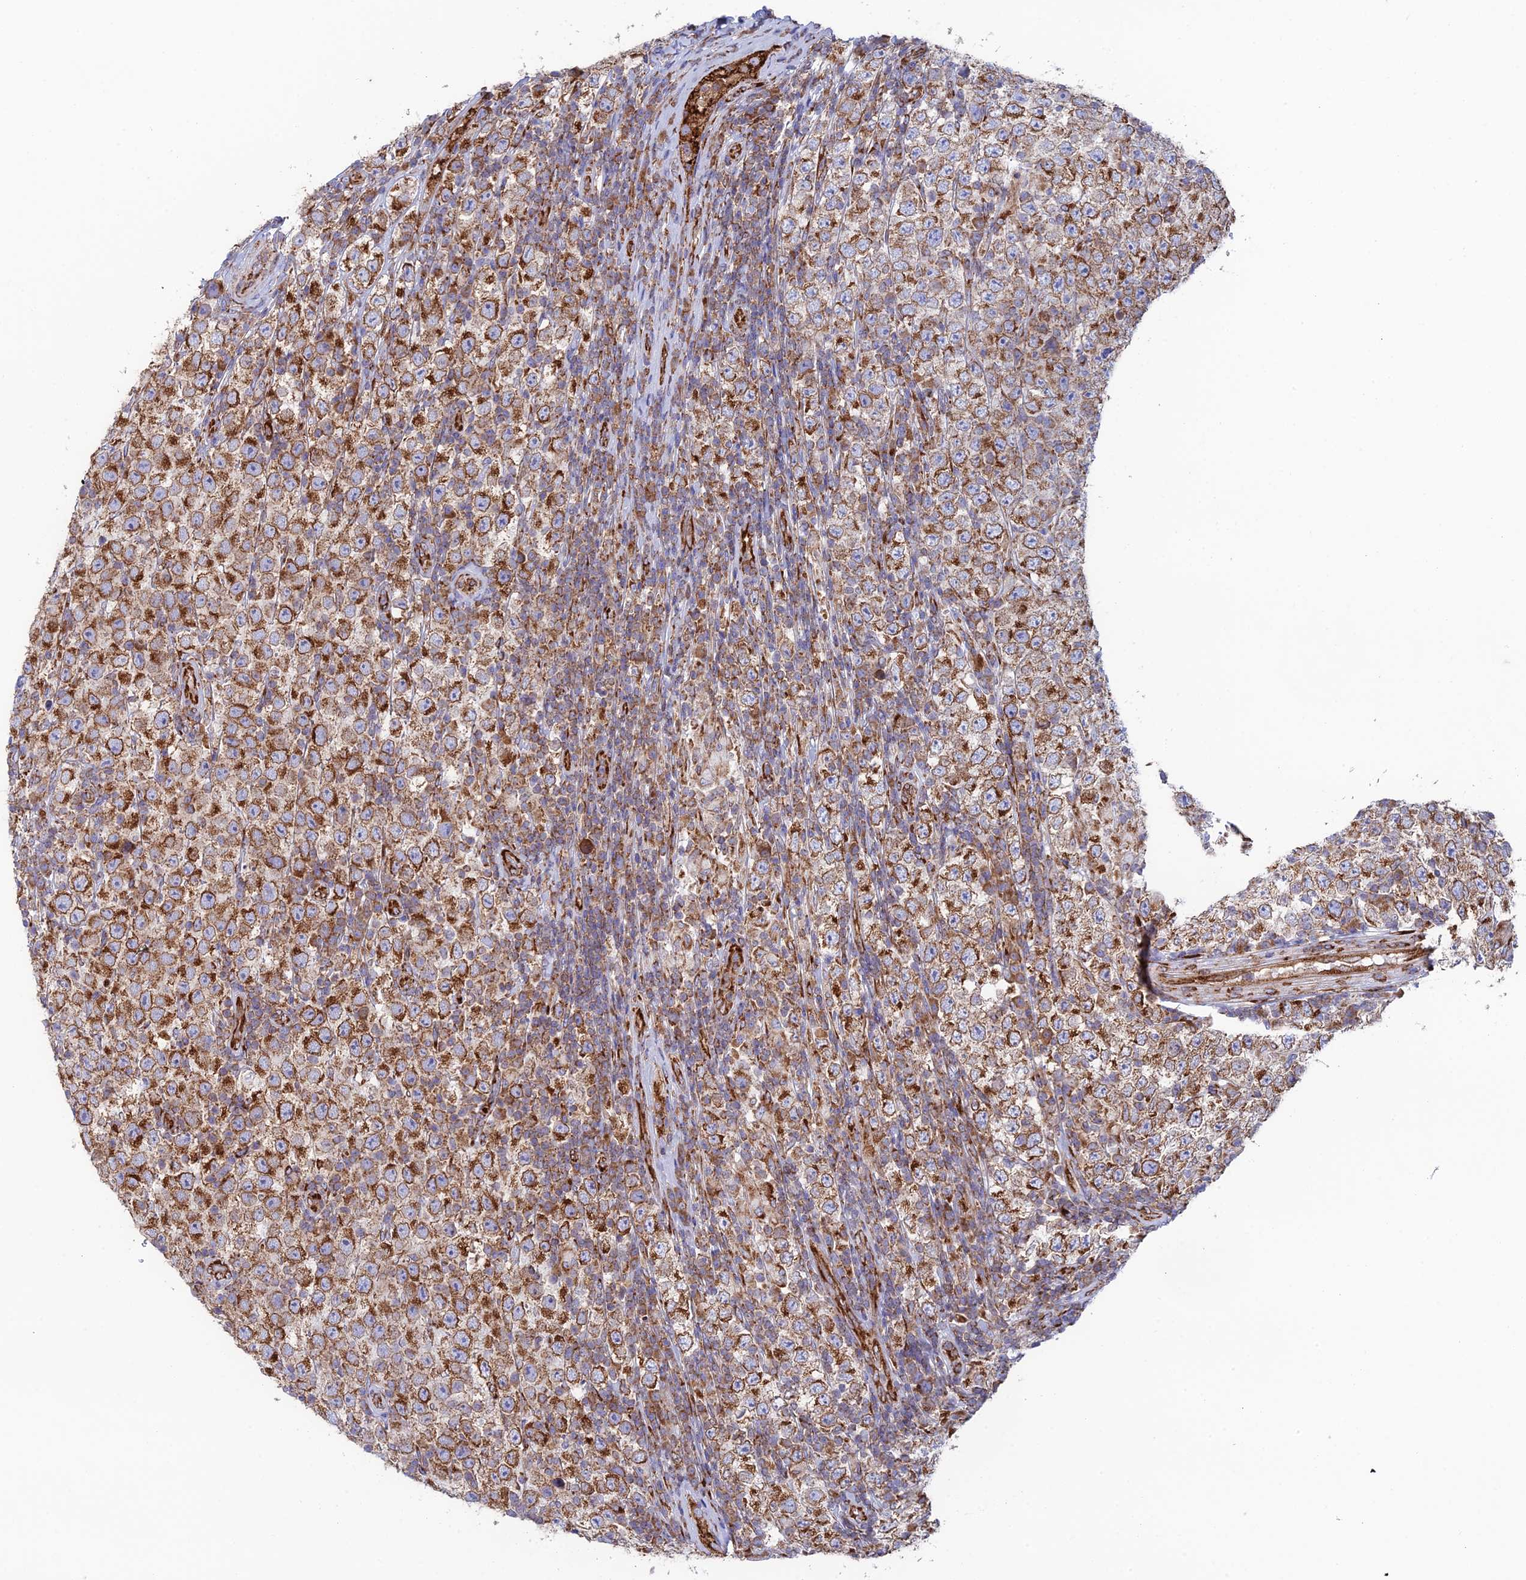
{"staining": {"intensity": "strong", "quantity": "25%-75%", "location": "cytoplasmic/membranous"}, "tissue": "testis cancer", "cell_type": "Tumor cells", "image_type": "cancer", "snomed": [{"axis": "morphology", "description": "Normal tissue, NOS"}, {"axis": "morphology", "description": "Urothelial carcinoma, High grade"}, {"axis": "morphology", "description": "Seminoma, NOS"}, {"axis": "morphology", "description": "Carcinoma, Embryonal, NOS"}, {"axis": "topography", "description": "Urinary bladder"}, {"axis": "topography", "description": "Testis"}], "caption": "There is high levels of strong cytoplasmic/membranous expression in tumor cells of testis cancer (urothelial carcinoma (high-grade)), as demonstrated by immunohistochemical staining (brown color).", "gene": "CCDC69", "patient": {"sex": "male", "age": 41}}